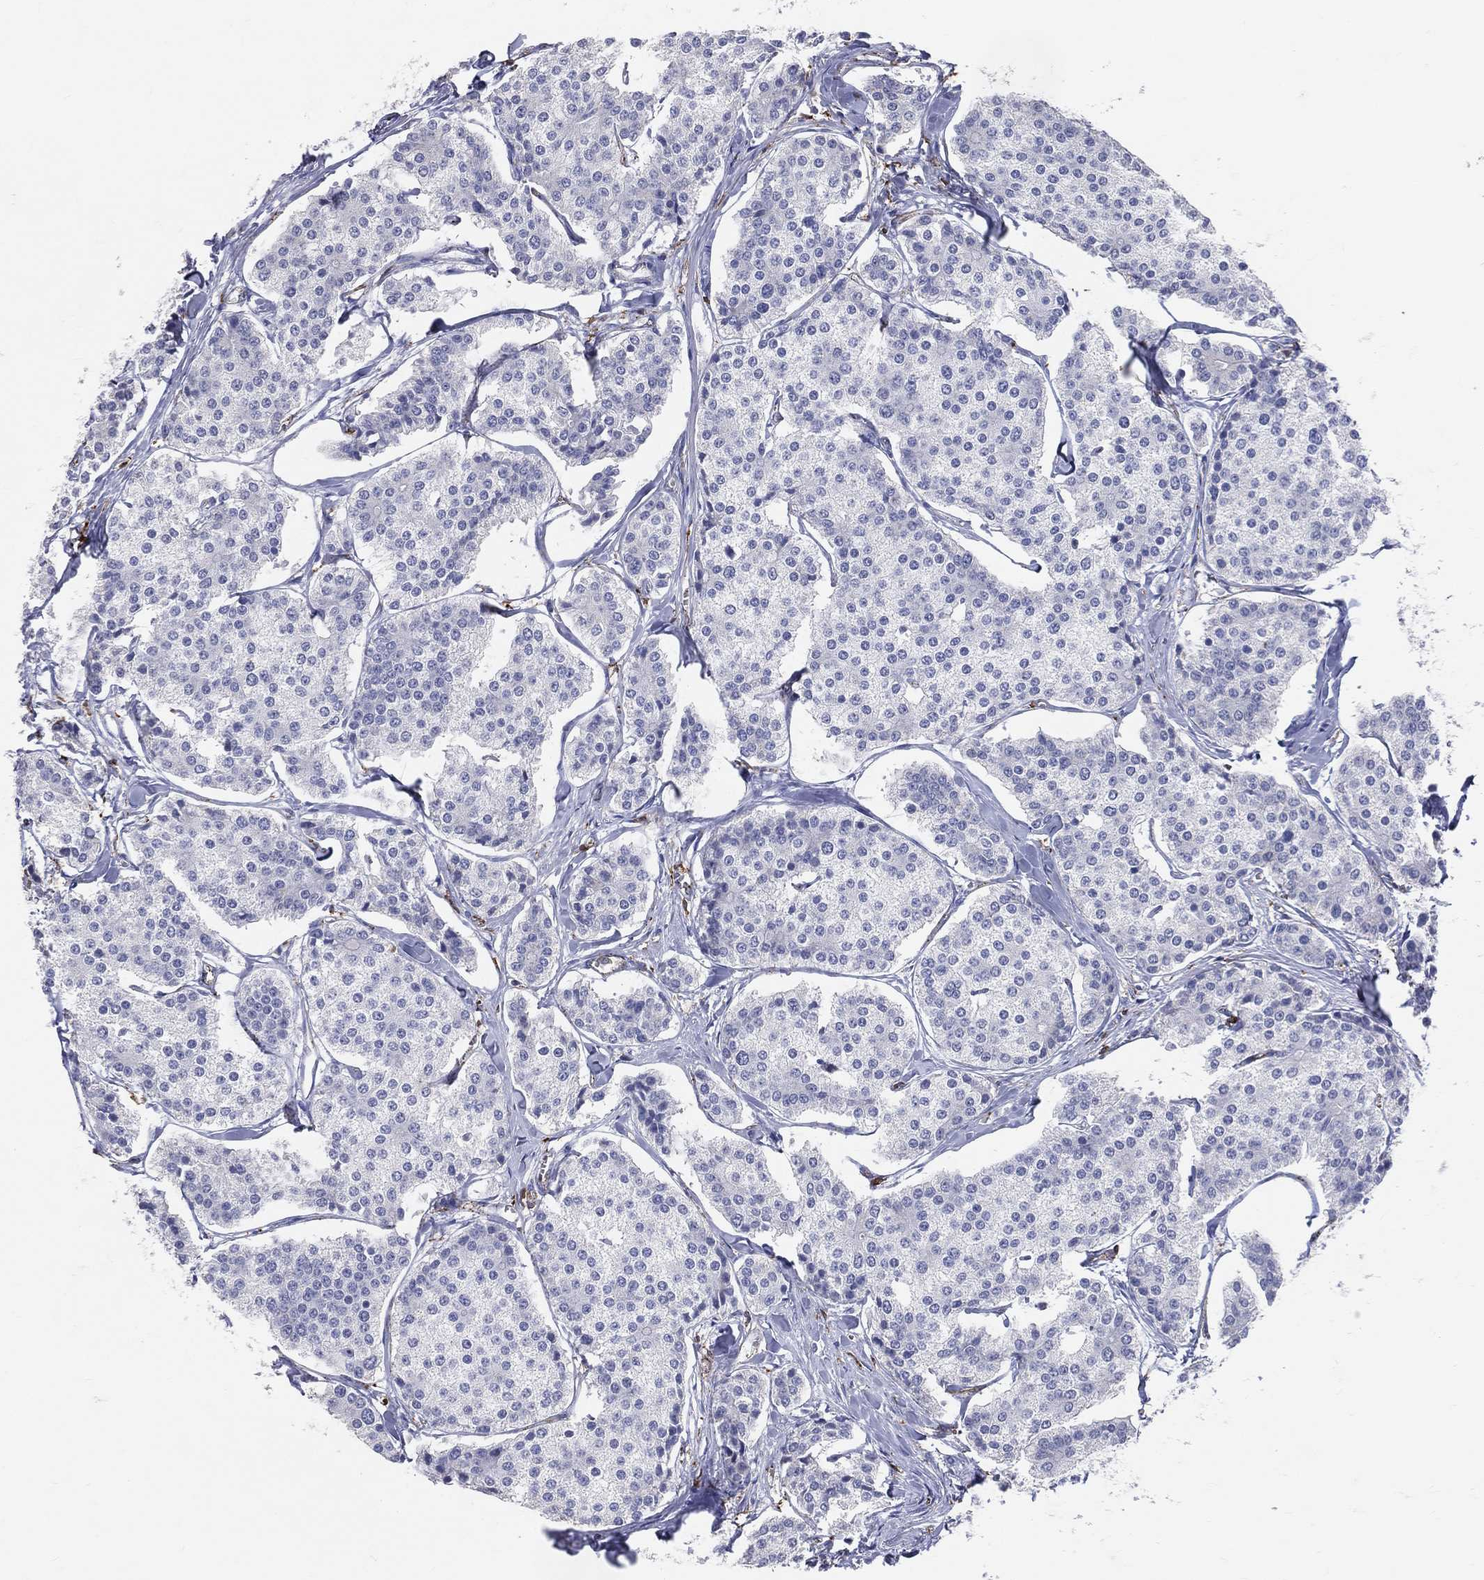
{"staining": {"intensity": "negative", "quantity": "none", "location": "none"}, "tissue": "carcinoid", "cell_type": "Tumor cells", "image_type": "cancer", "snomed": [{"axis": "morphology", "description": "Carcinoid, malignant, NOS"}, {"axis": "topography", "description": "Small intestine"}], "caption": "Protein analysis of carcinoid reveals no significant staining in tumor cells.", "gene": "CD74", "patient": {"sex": "female", "age": 65}}